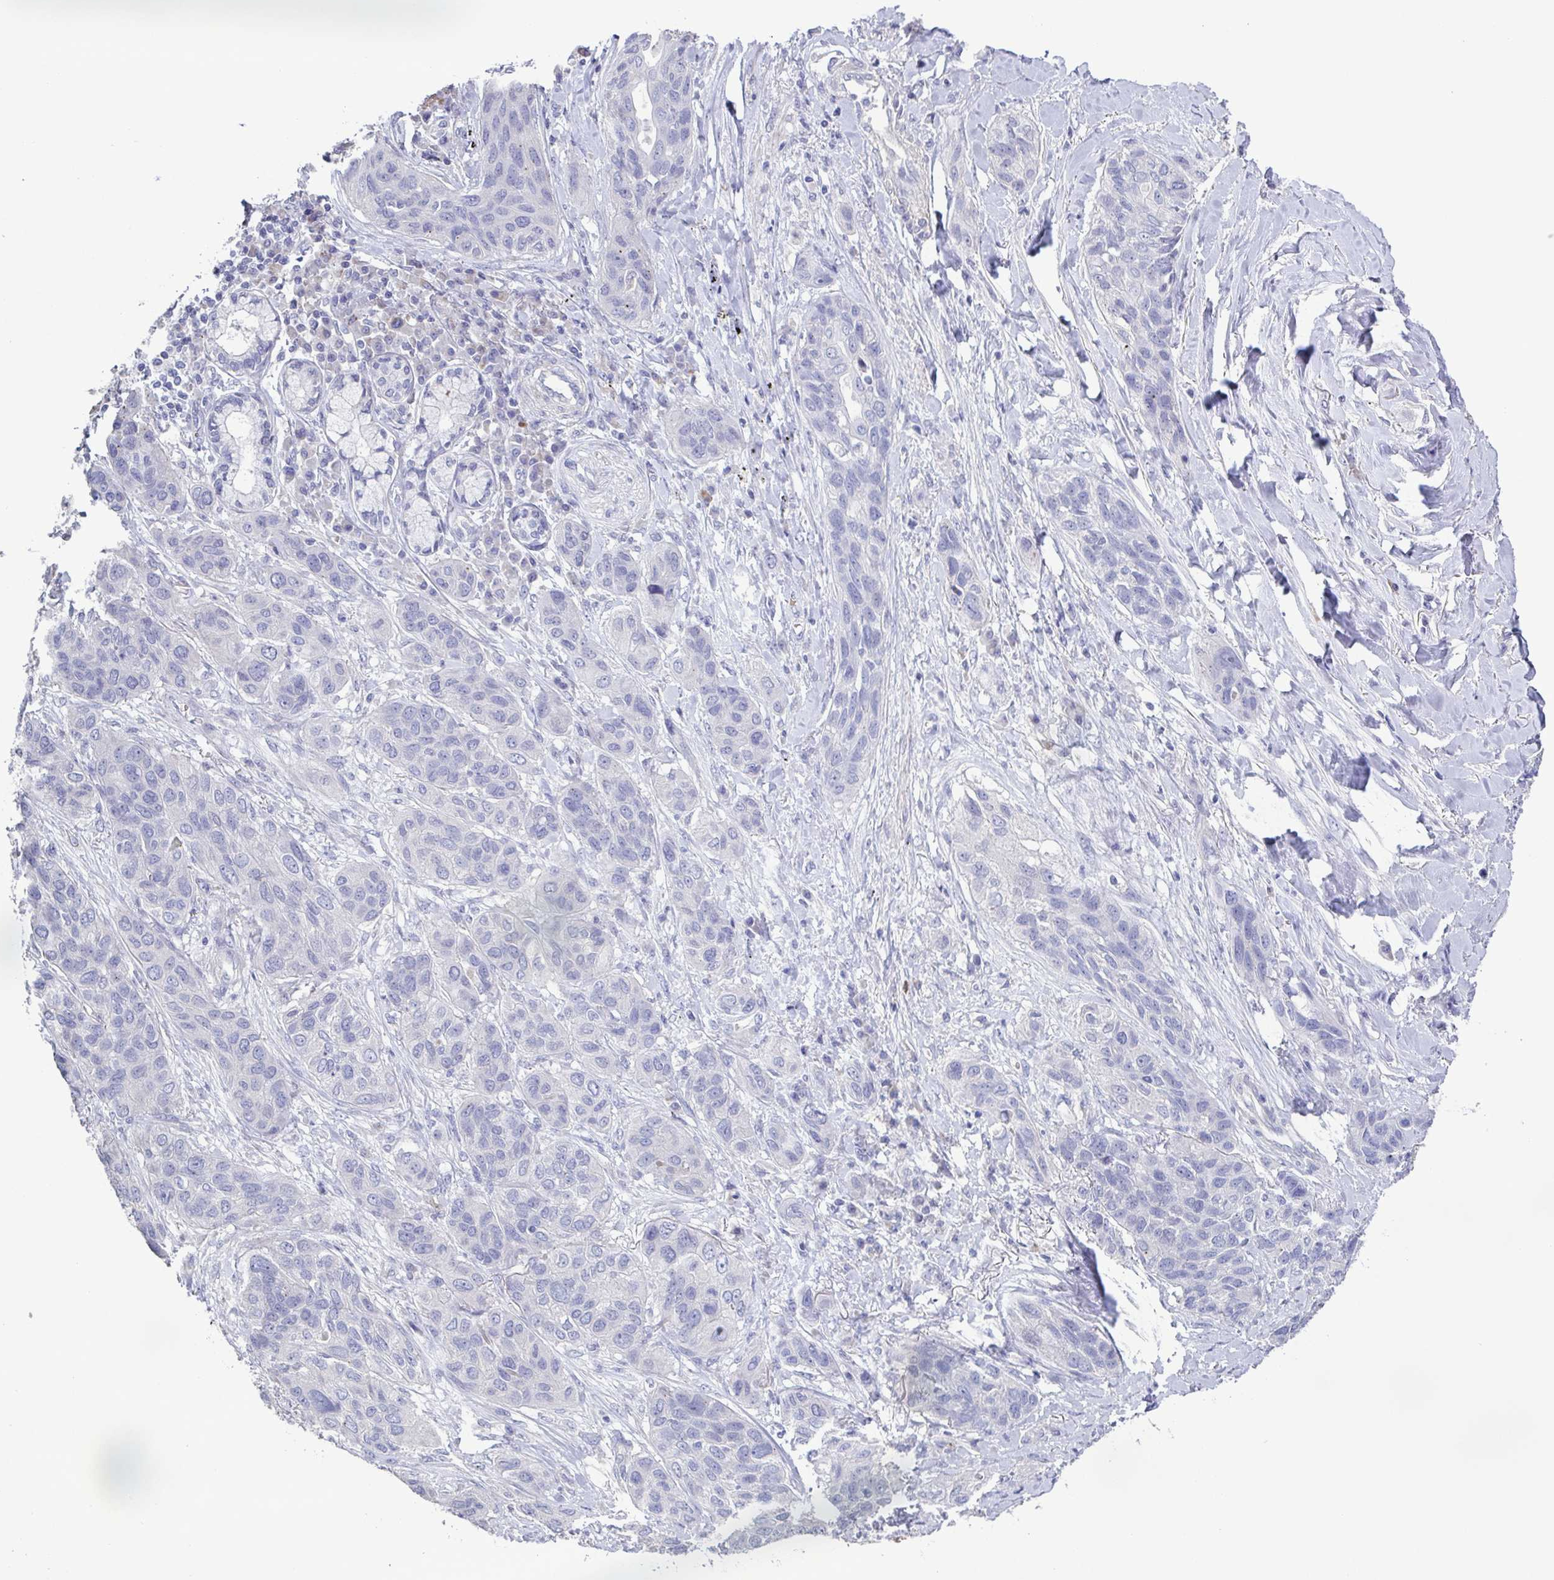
{"staining": {"intensity": "negative", "quantity": "none", "location": "none"}, "tissue": "lung cancer", "cell_type": "Tumor cells", "image_type": "cancer", "snomed": [{"axis": "morphology", "description": "Squamous cell carcinoma, NOS"}, {"axis": "topography", "description": "Lung"}], "caption": "DAB (3,3'-diaminobenzidine) immunohistochemical staining of lung squamous cell carcinoma shows no significant staining in tumor cells.", "gene": "GLDC", "patient": {"sex": "female", "age": 70}}